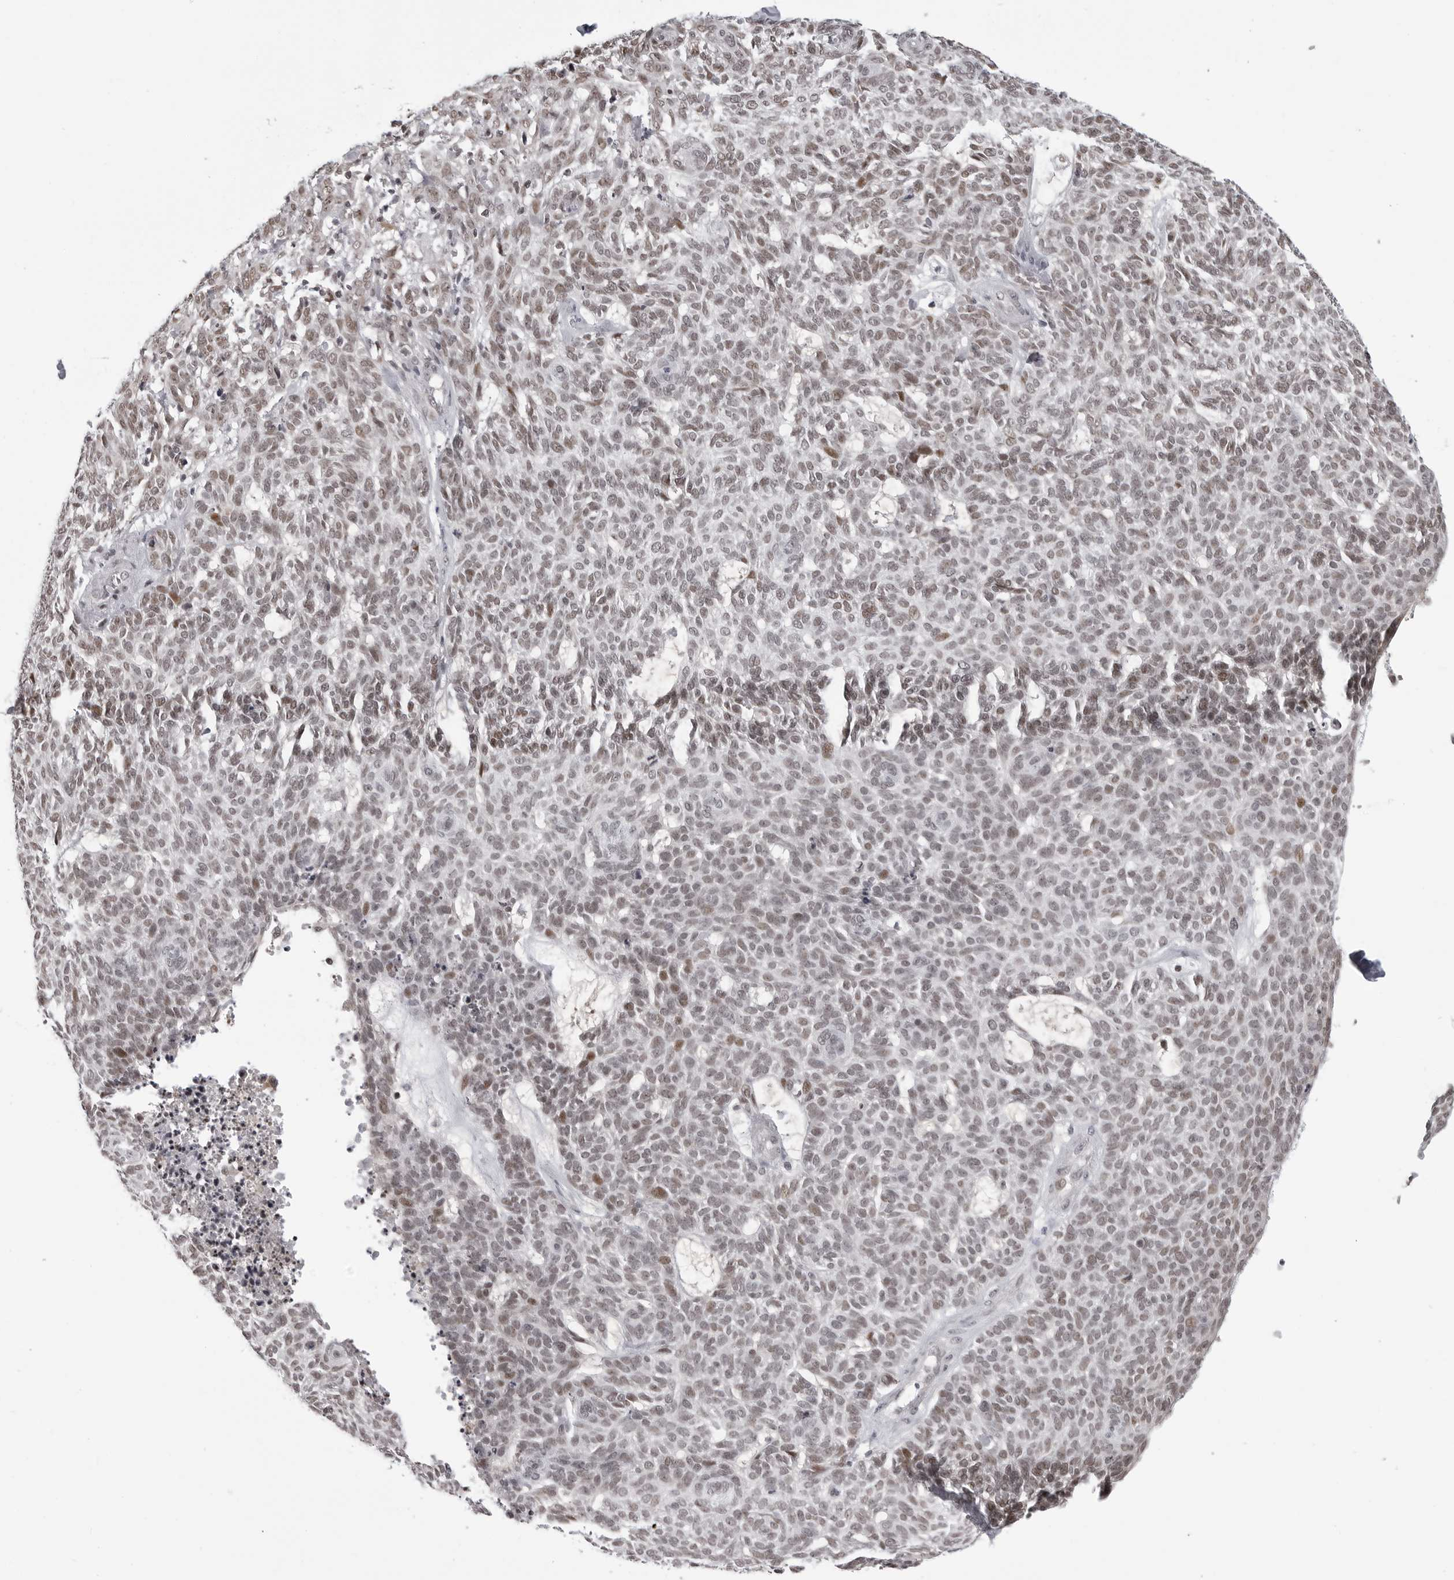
{"staining": {"intensity": "weak", "quantity": ">75%", "location": "nuclear"}, "tissue": "skin cancer", "cell_type": "Tumor cells", "image_type": "cancer", "snomed": [{"axis": "morphology", "description": "Squamous cell carcinoma, NOS"}, {"axis": "topography", "description": "Skin"}], "caption": "Skin squamous cell carcinoma stained with DAB immunohistochemistry shows low levels of weak nuclear positivity in about >75% of tumor cells. (brown staining indicates protein expression, while blue staining denotes nuclei).", "gene": "PHF3", "patient": {"sex": "female", "age": 90}}